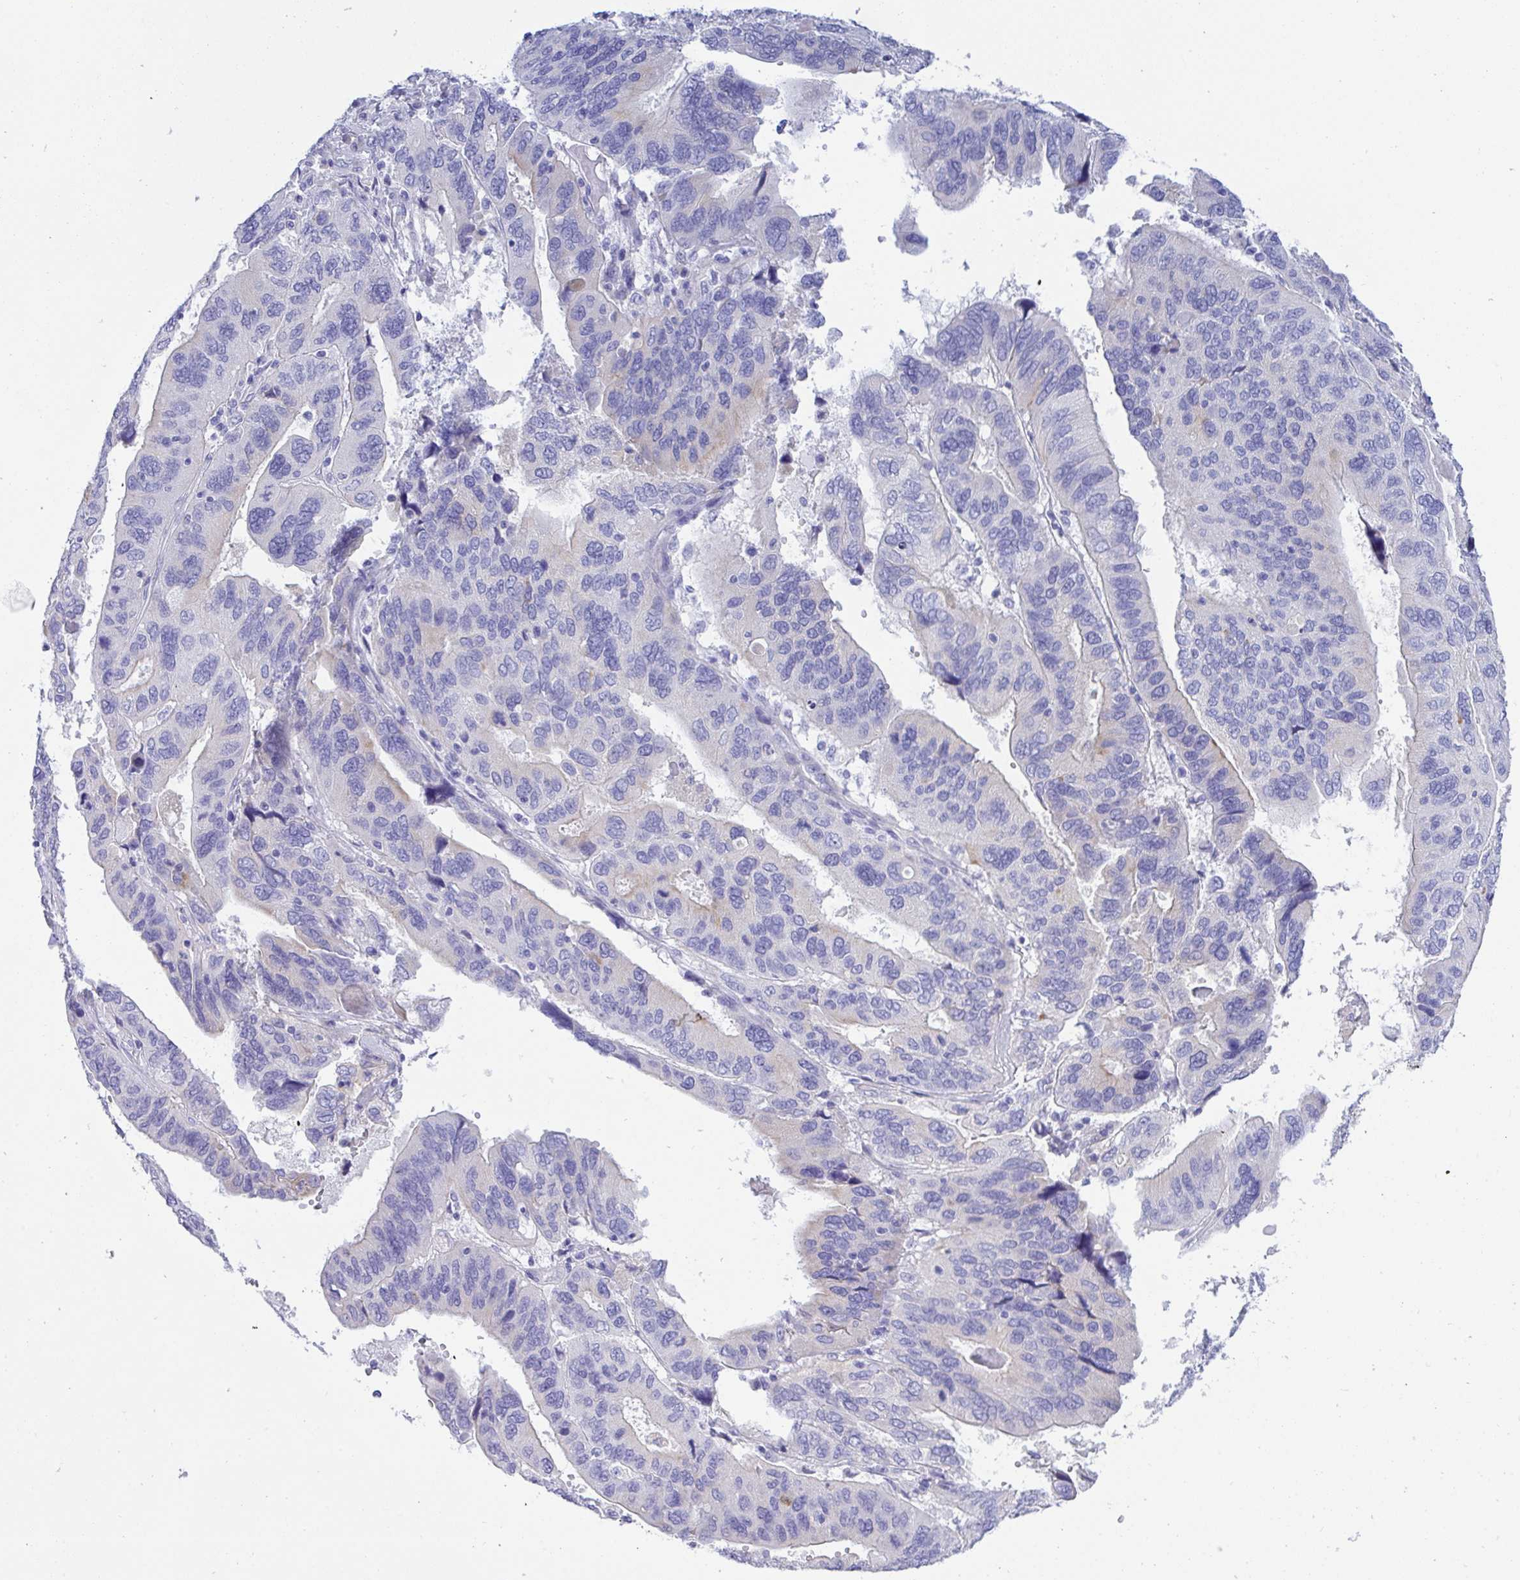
{"staining": {"intensity": "weak", "quantity": "<25%", "location": "cytoplasmic/membranous"}, "tissue": "ovarian cancer", "cell_type": "Tumor cells", "image_type": "cancer", "snomed": [{"axis": "morphology", "description": "Cystadenocarcinoma, serous, NOS"}, {"axis": "topography", "description": "Ovary"}], "caption": "There is no significant staining in tumor cells of ovarian cancer.", "gene": "TMEM106B", "patient": {"sex": "female", "age": 79}}